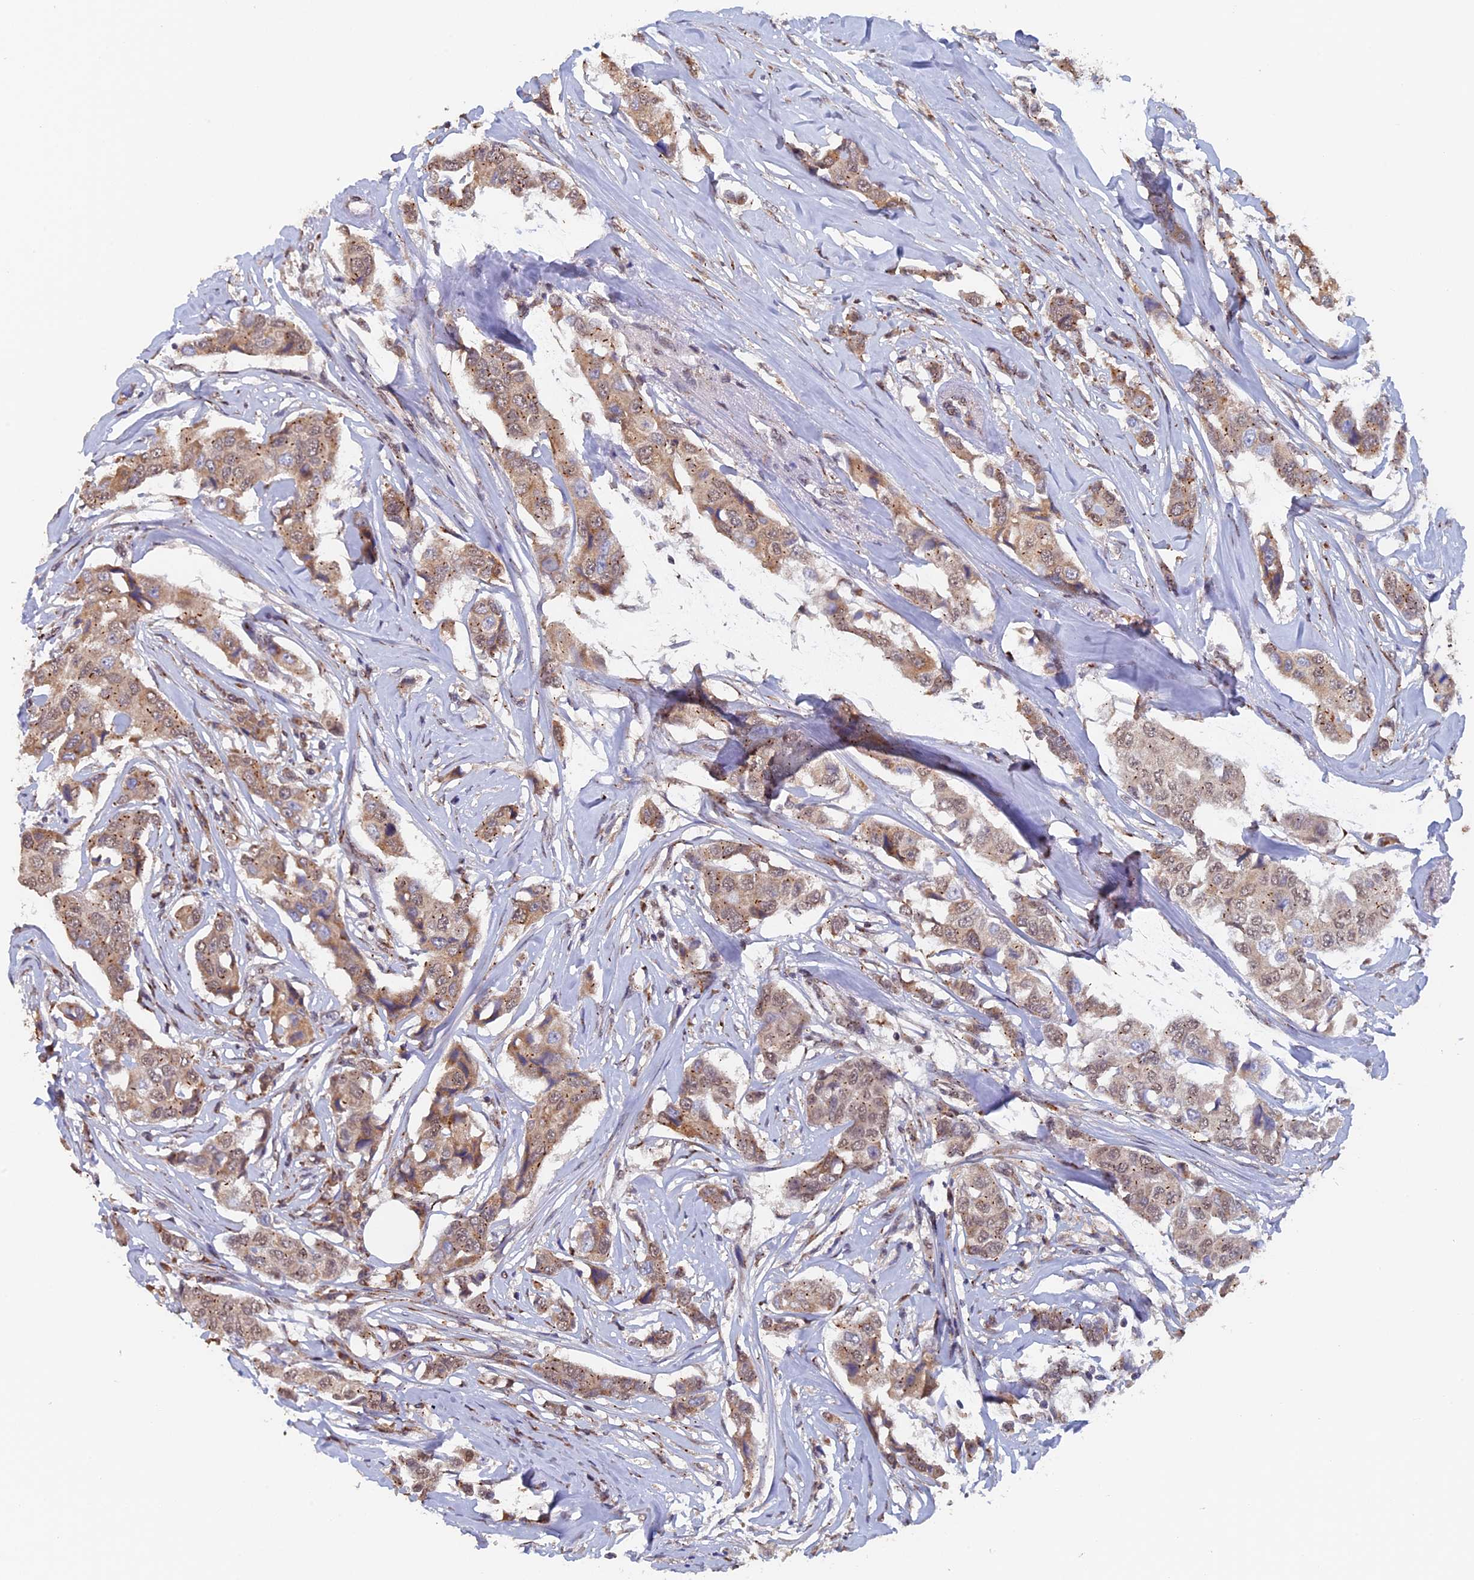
{"staining": {"intensity": "moderate", "quantity": ">75%", "location": "cytoplasmic/membranous,nuclear"}, "tissue": "breast cancer", "cell_type": "Tumor cells", "image_type": "cancer", "snomed": [{"axis": "morphology", "description": "Duct carcinoma"}, {"axis": "topography", "description": "Breast"}], "caption": "The immunohistochemical stain highlights moderate cytoplasmic/membranous and nuclear positivity in tumor cells of breast cancer (invasive ductal carcinoma) tissue.", "gene": "PIGQ", "patient": {"sex": "female", "age": 80}}